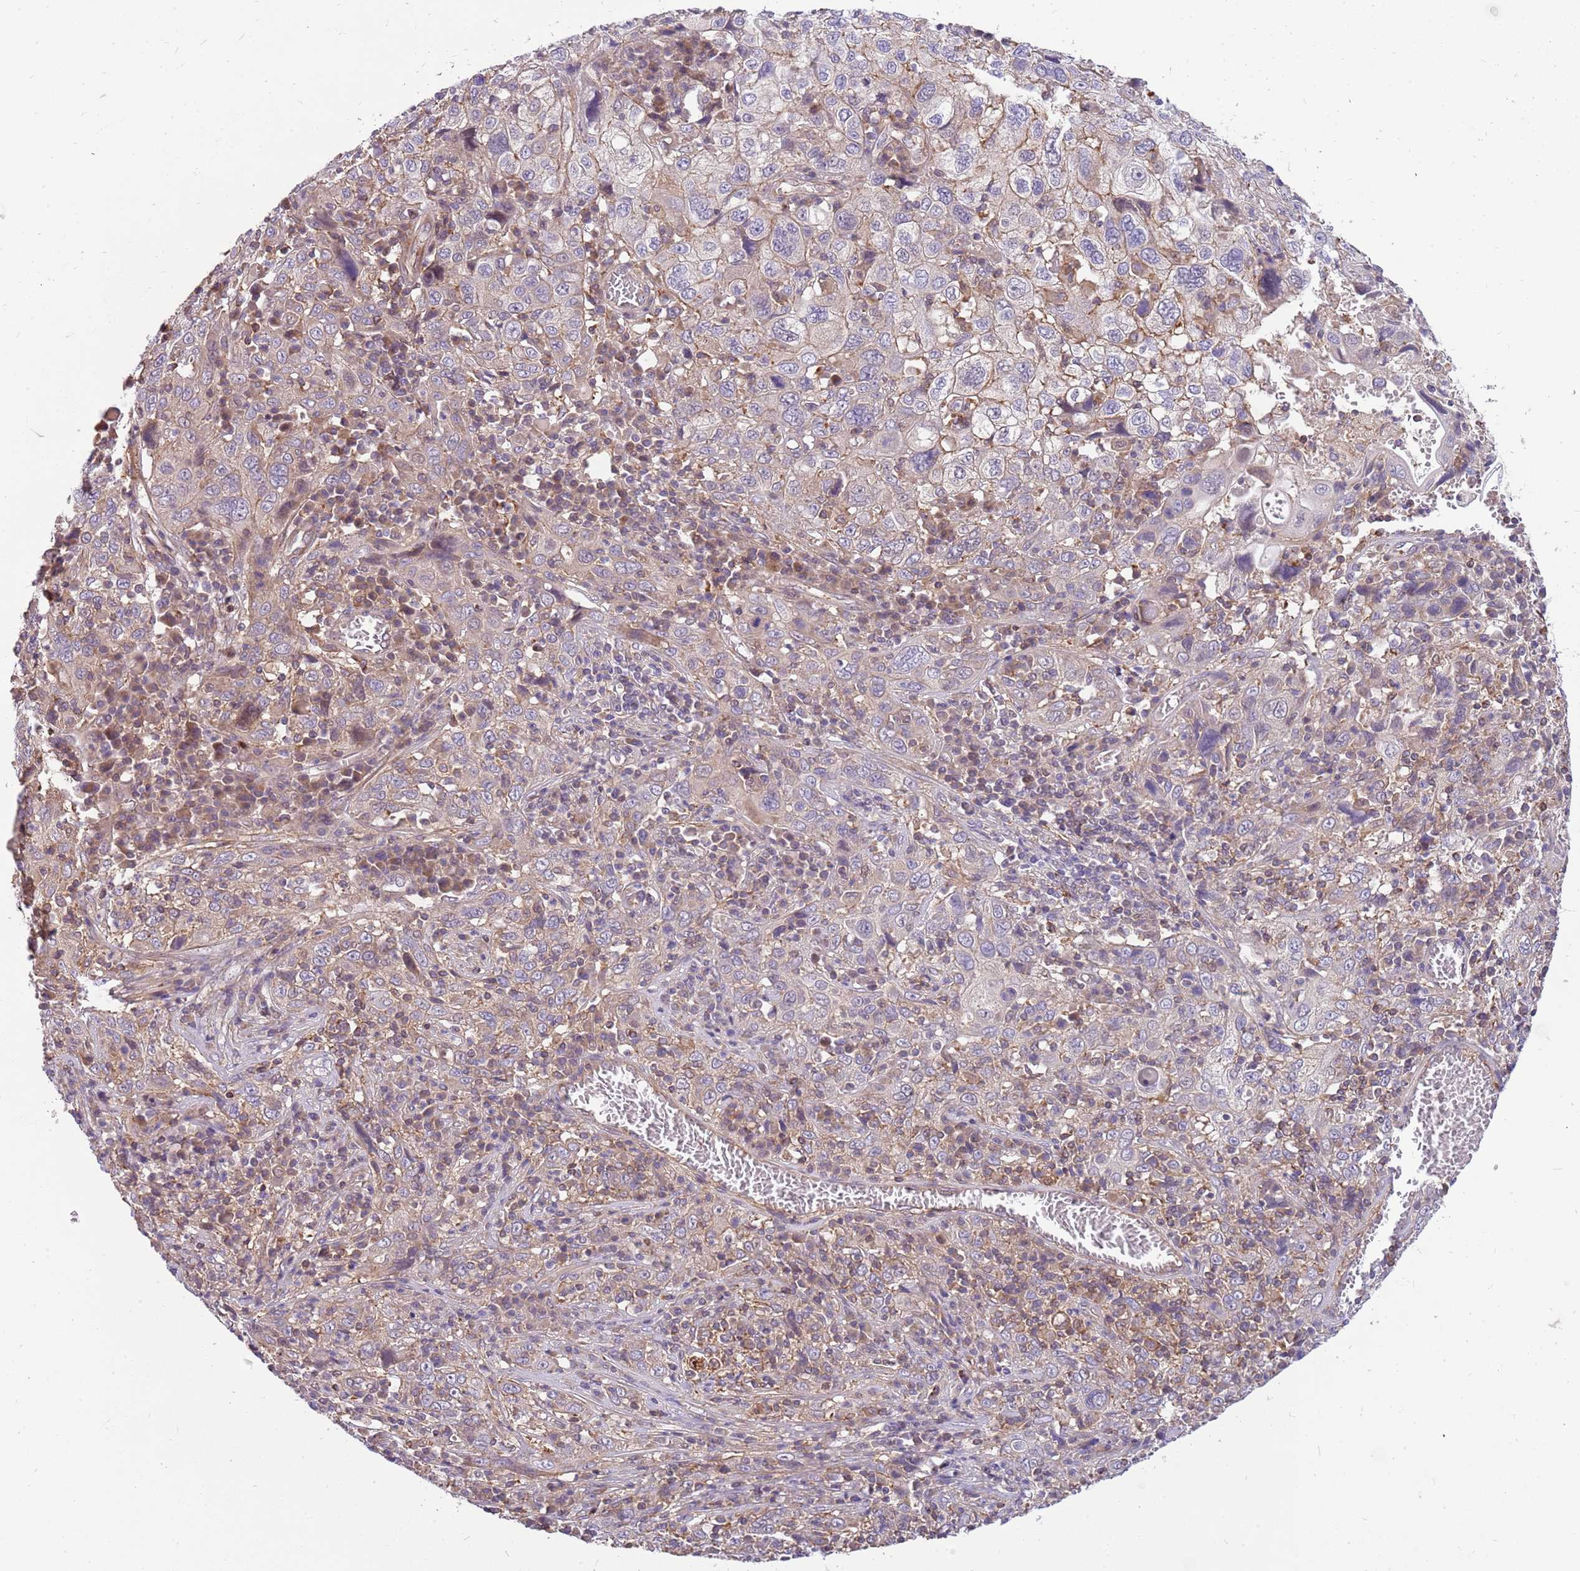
{"staining": {"intensity": "weak", "quantity": "<25%", "location": "cytoplasmic/membranous"}, "tissue": "cervical cancer", "cell_type": "Tumor cells", "image_type": "cancer", "snomed": [{"axis": "morphology", "description": "Squamous cell carcinoma, NOS"}, {"axis": "topography", "description": "Cervix"}], "caption": "Image shows no protein expression in tumor cells of cervical cancer tissue.", "gene": "MVD", "patient": {"sex": "female", "age": 46}}